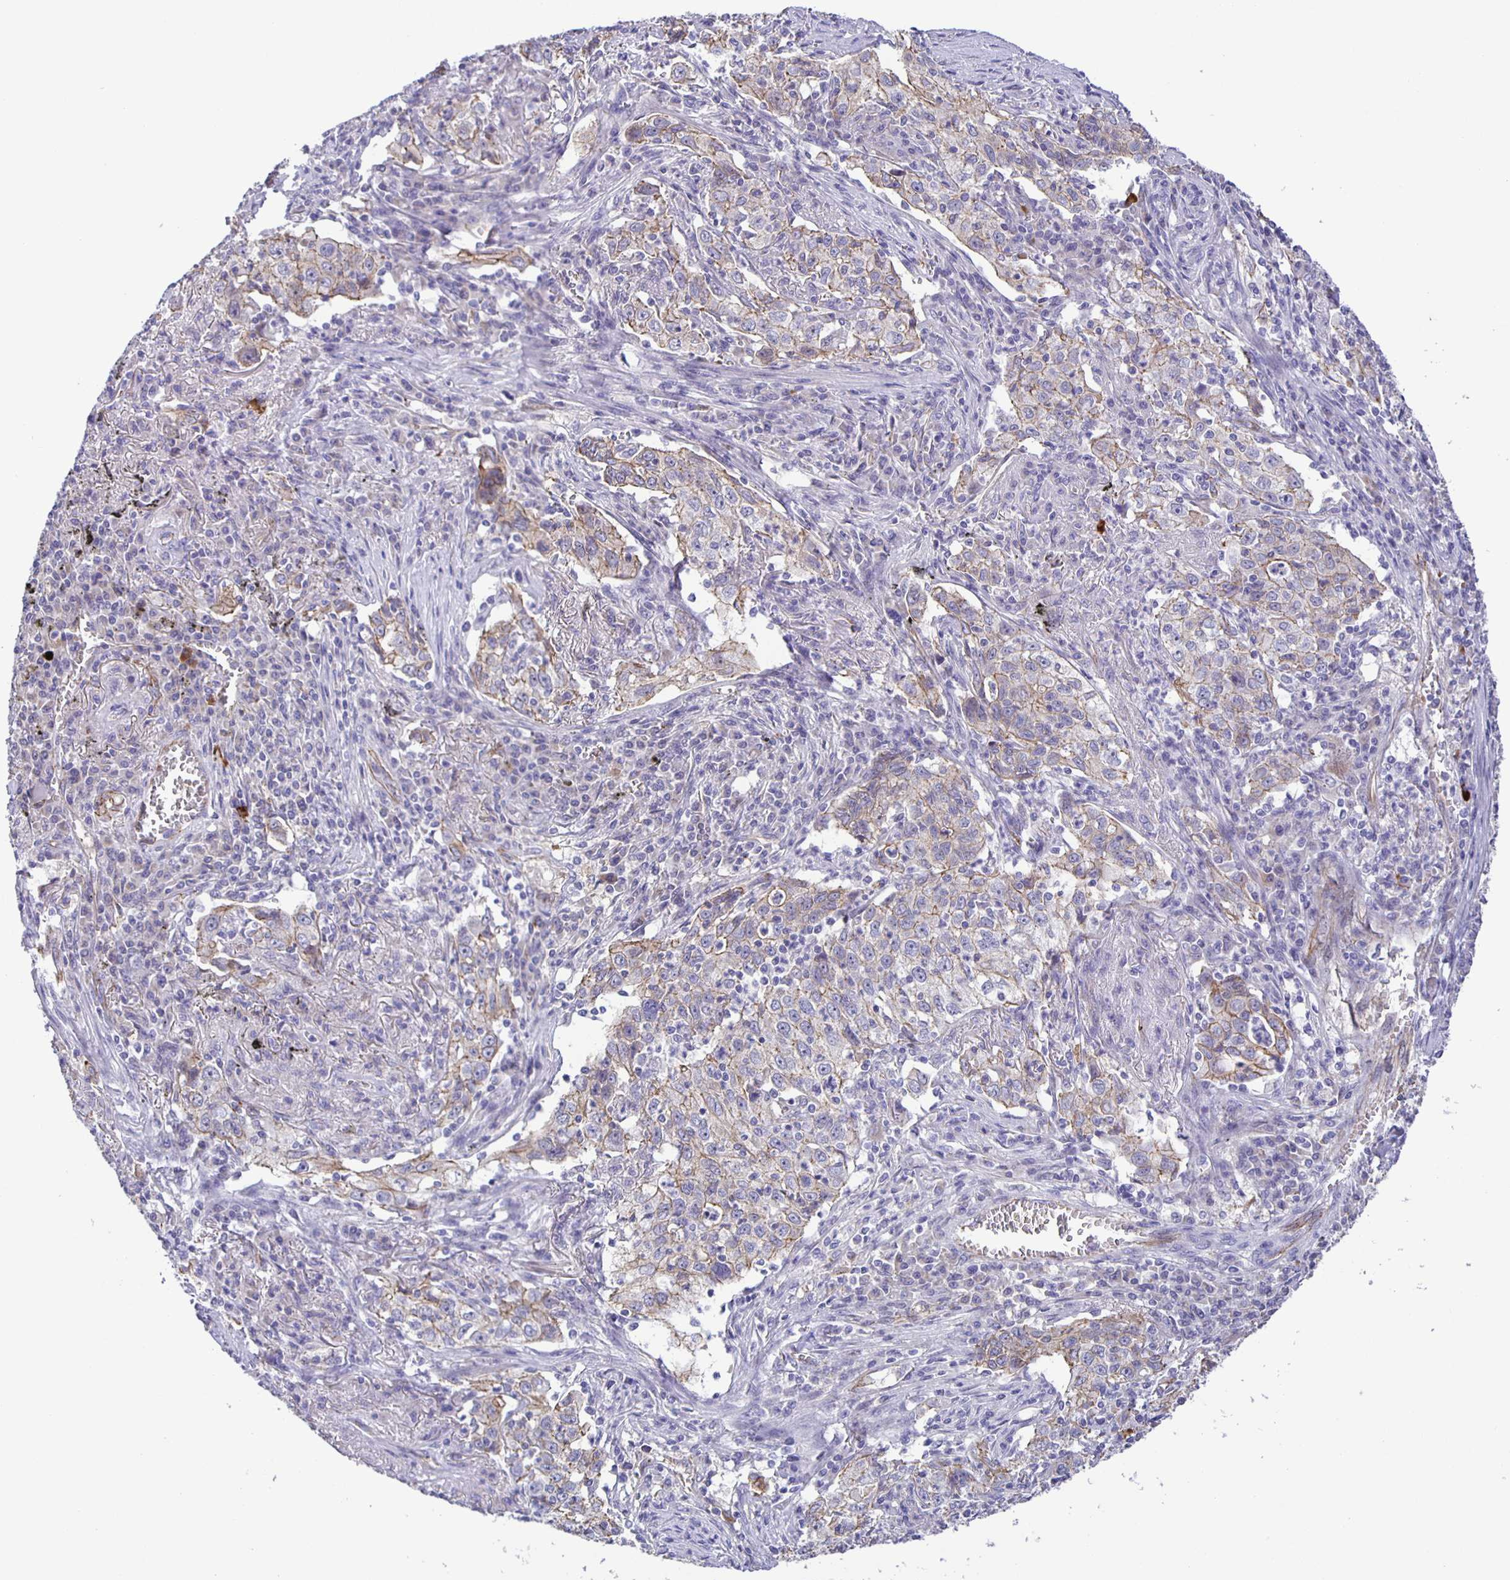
{"staining": {"intensity": "weak", "quantity": "<25%", "location": "cytoplasmic/membranous"}, "tissue": "lung cancer", "cell_type": "Tumor cells", "image_type": "cancer", "snomed": [{"axis": "morphology", "description": "Squamous cell carcinoma, NOS"}, {"axis": "topography", "description": "Lung"}], "caption": "IHC histopathology image of neoplastic tissue: human lung cancer stained with DAB demonstrates no significant protein expression in tumor cells. The staining is performed using DAB brown chromogen with nuclei counter-stained in using hematoxylin.", "gene": "JMJD4", "patient": {"sex": "male", "age": 71}}